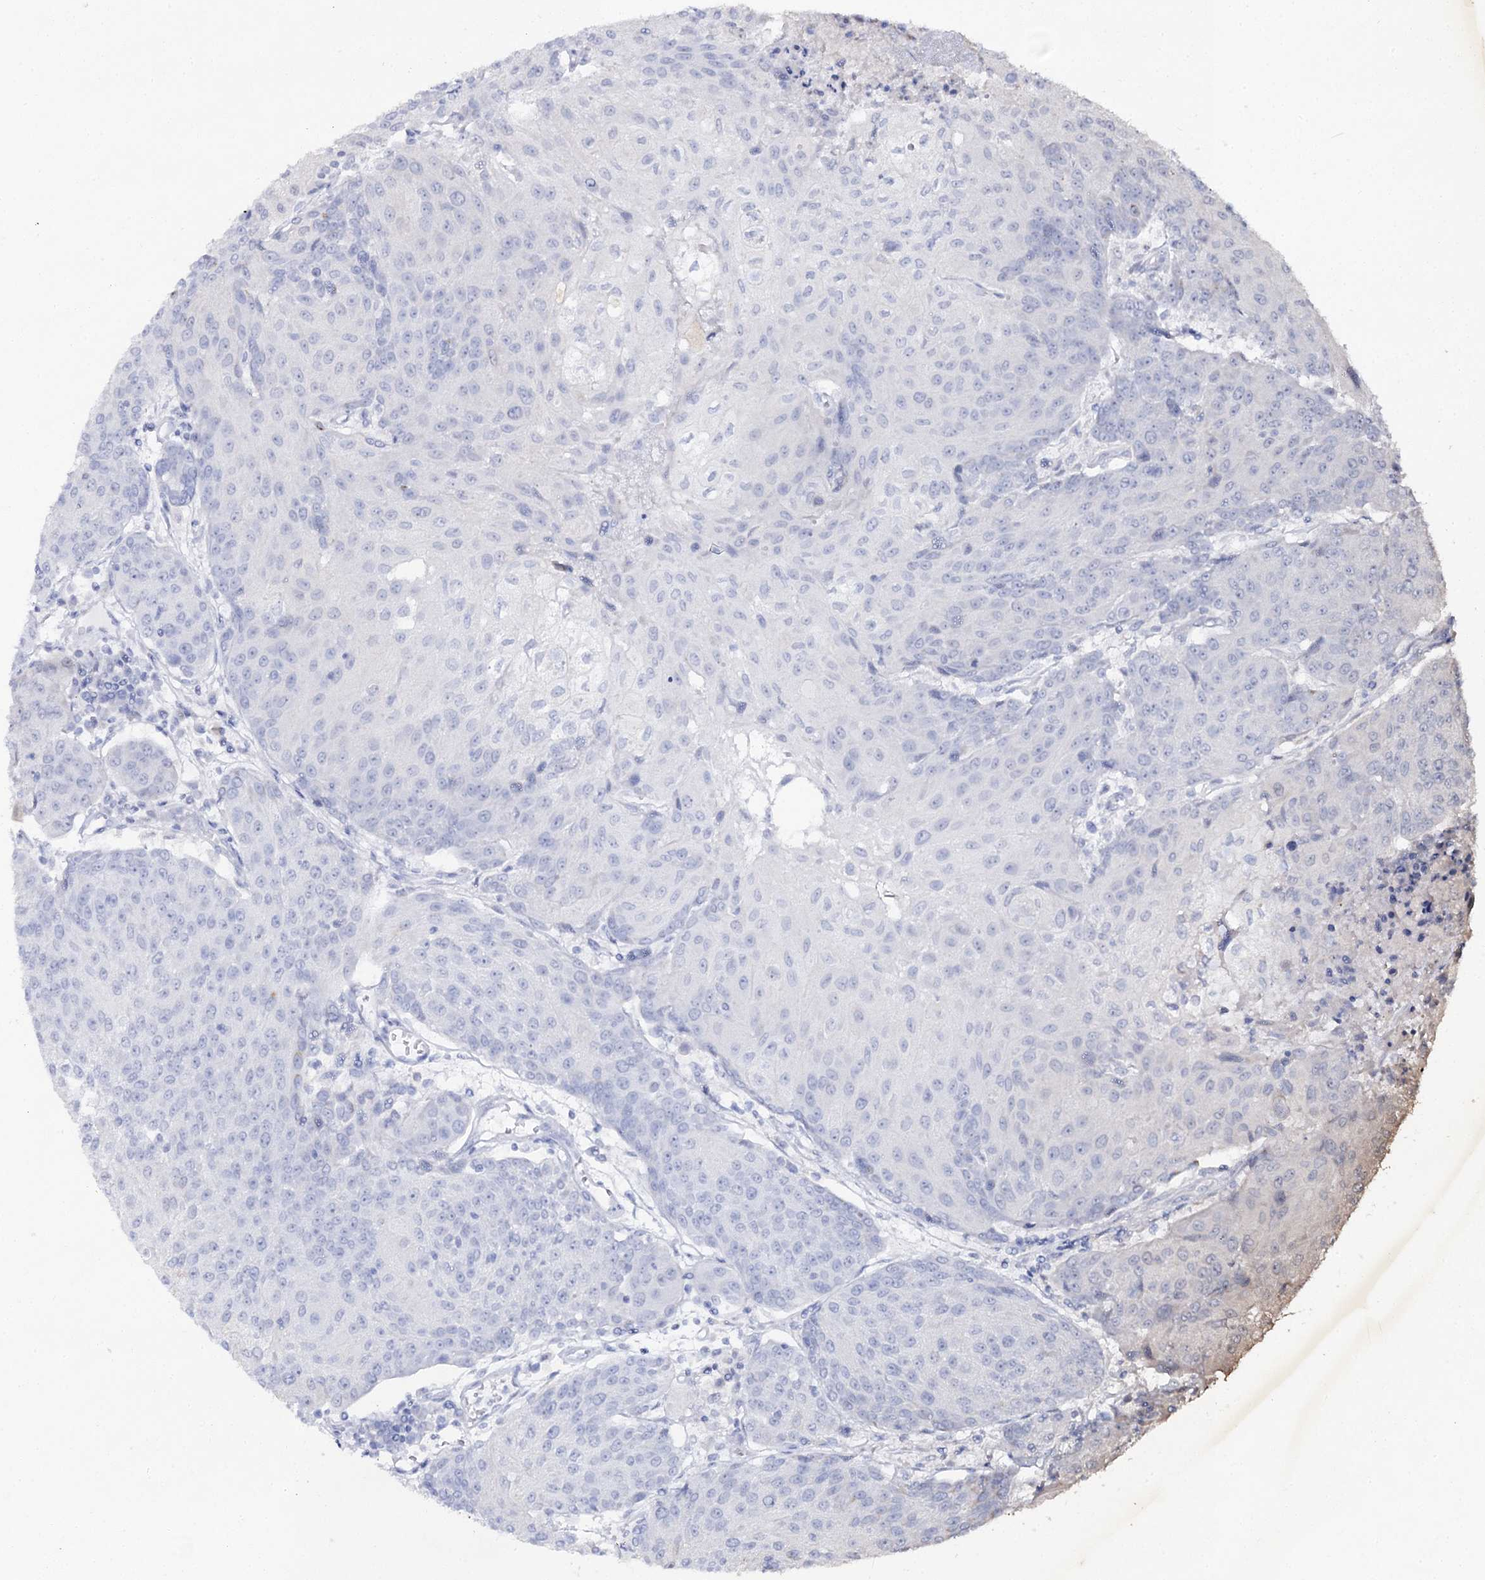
{"staining": {"intensity": "negative", "quantity": "none", "location": "none"}, "tissue": "urothelial cancer", "cell_type": "Tumor cells", "image_type": "cancer", "snomed": [{"axis": "morphology", "description": "Urothelial carcinoma, High grade"}, {"axis": "topography", "description": "Urinary bladder"}], "caption": "DAB (3,3'-diaminobenzidine) immunohistochemical staining of high-grade urothelial carcinoma reveals no significant expression in tumor cells.", "gene": "SLC3A1", "patient": {"sex": "female", "age": 85}}